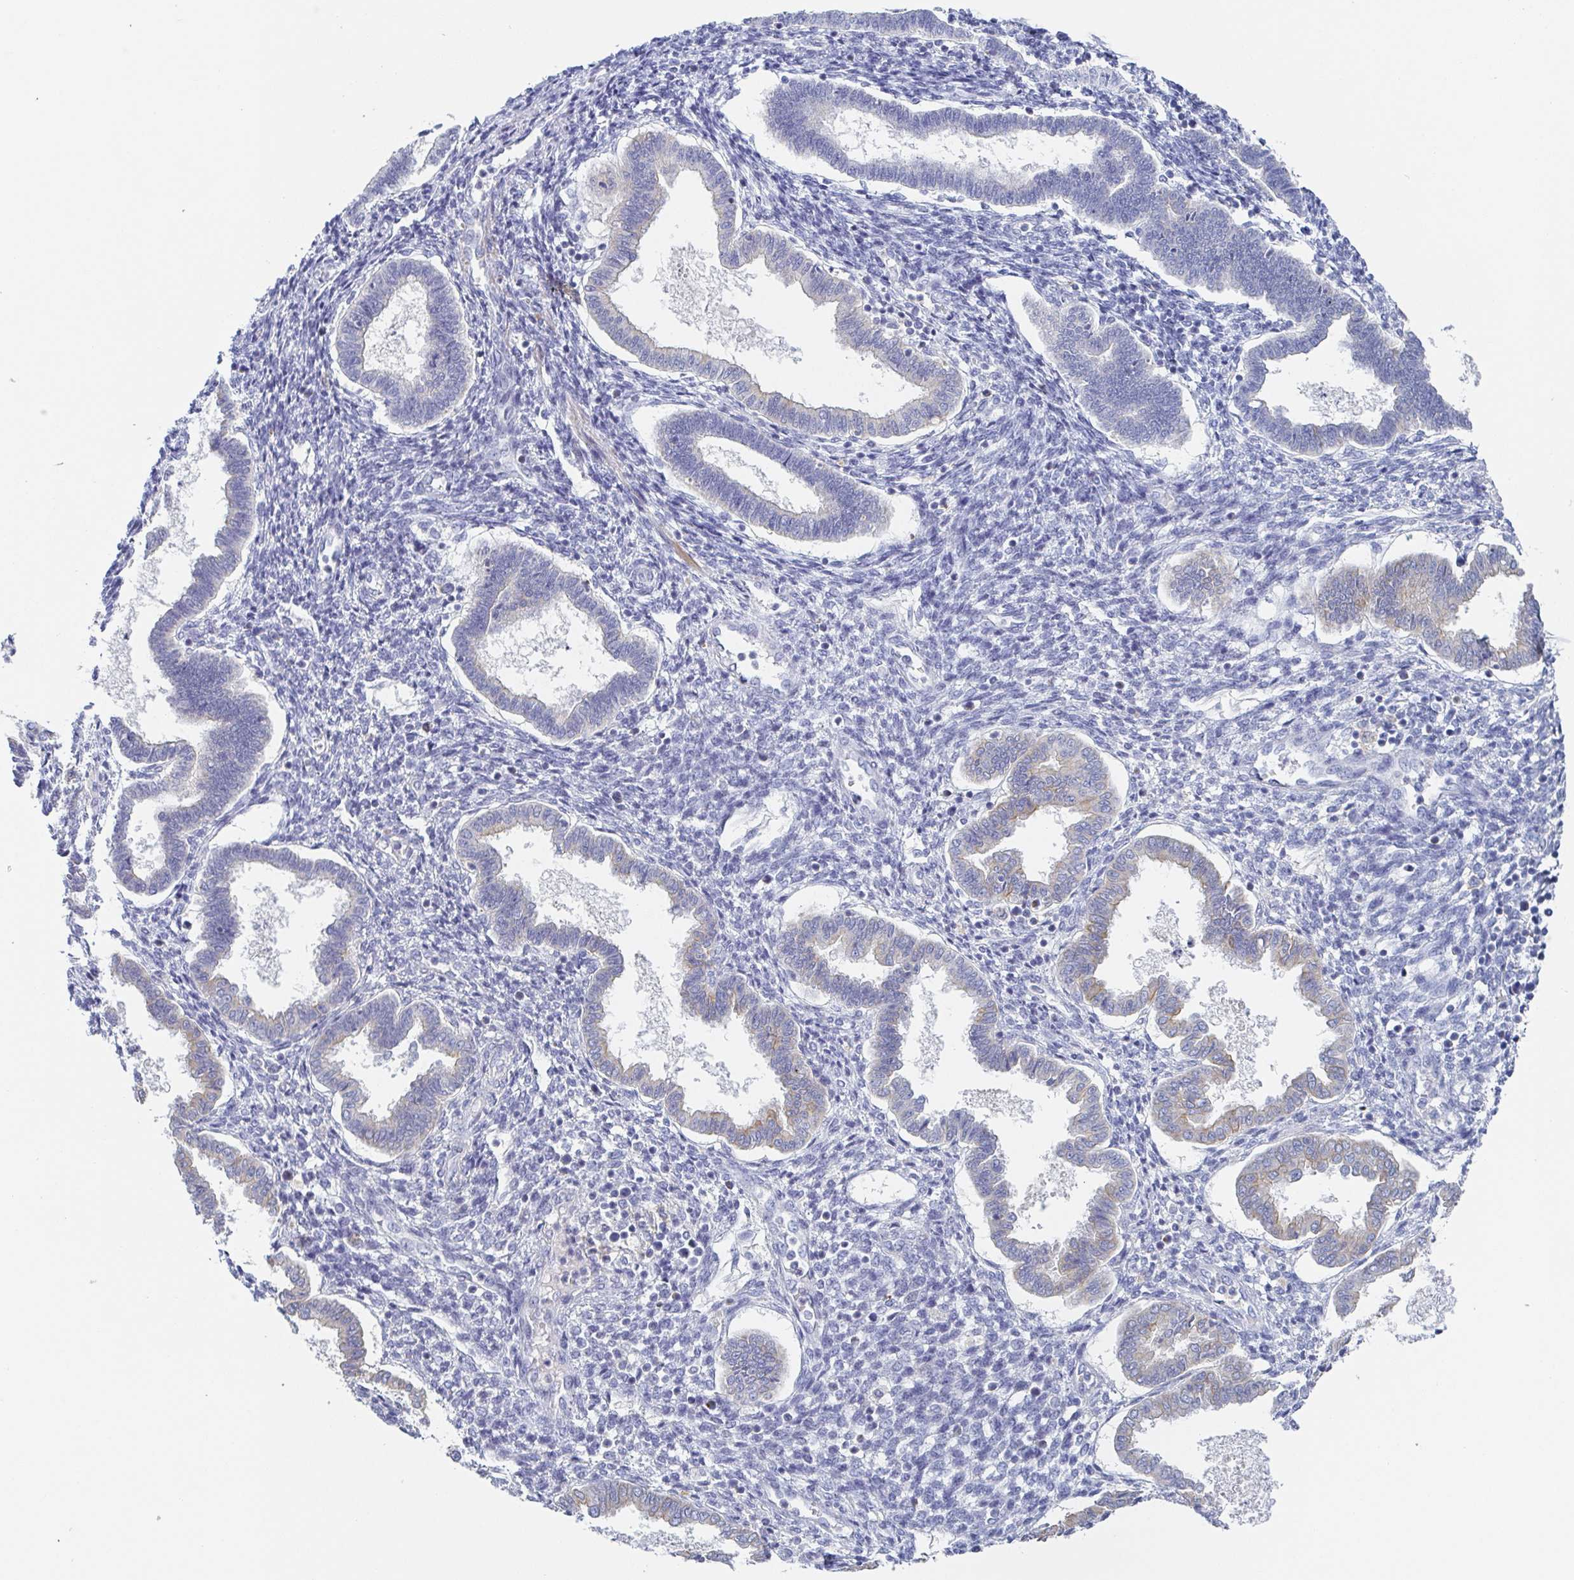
{"staining": {"intensity": "negative", "quantity": "none", "location": "none"}, "tissue": "endometrium", "cell_type": "Cells in endometrial stroma", "image_type": "normal", "snomed": [{"axis": "morphology", "description": "Normal tissue, NOS"}, {"axis": "topography", "description": "Endometrium"}], "caption": "This is an immunohistochemistry image of unremarkable endometrium. There is no expression in cells in endometrial stroma.", "gene": "RHOV", "patient": {"sex": "female", "age": 24}}